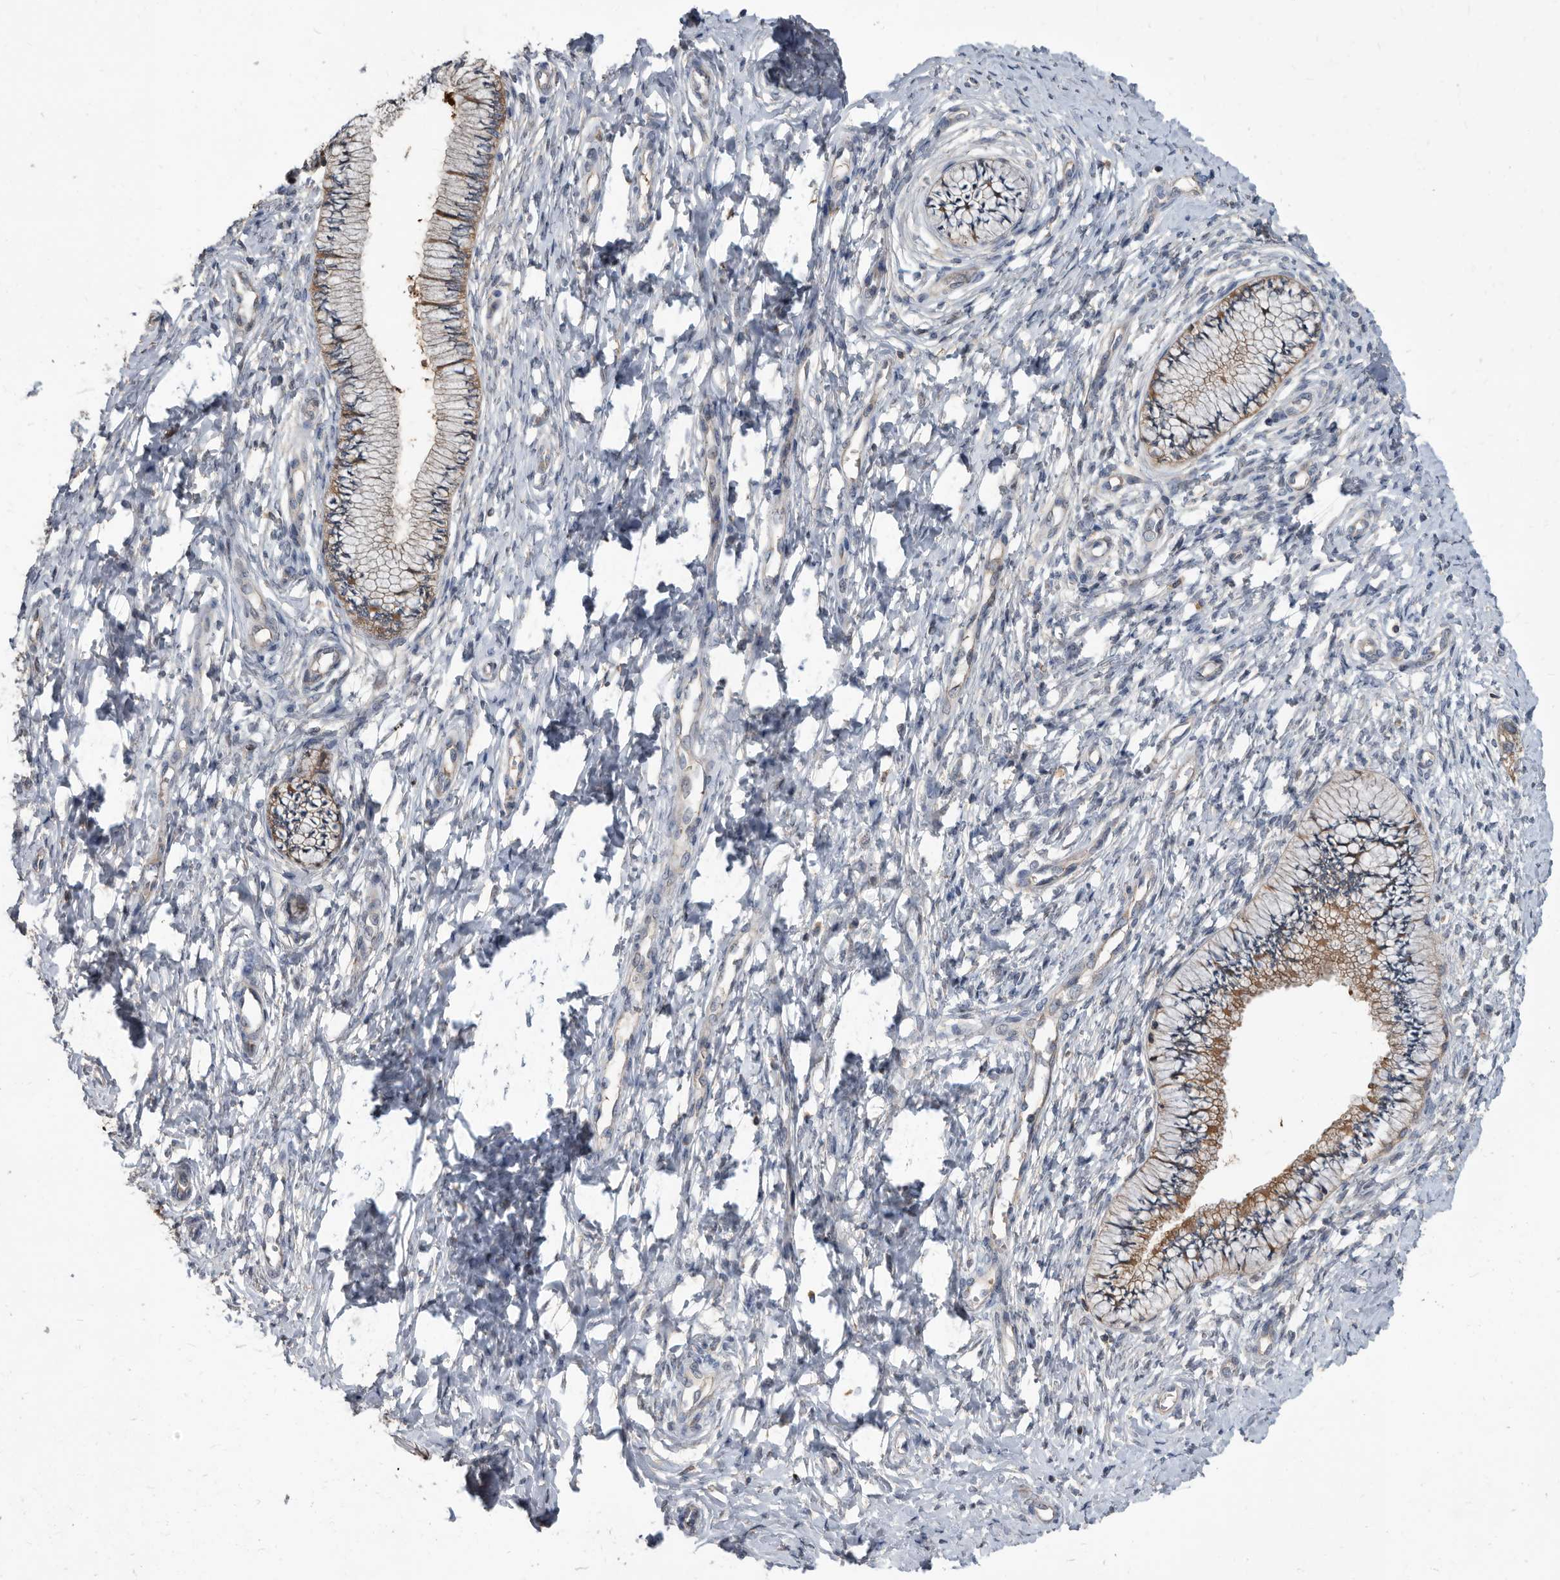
{"staining": {"intensity": "weak", "quantity": ">75%", "location": "cytoplasmic/membranous"}, "tissue": "cervix", "cell_type": "Glandular cells", "image_type": "normal", "snomed": [{"axis": "morphology", "description": "Normal tissue, NOS"}, {"axis": "topography", "description": "Cervix"}], "caption": "Immunohistochemistry (IHC) micrograph of unremarkable human cervix stained for a protein (brown), which demonstrates low levels of weak cytoplasmic/membranous positivity in approximately >75% of glandular cells.", "gene": "APEH", "patient": {"sex": "female", "age": 36}}